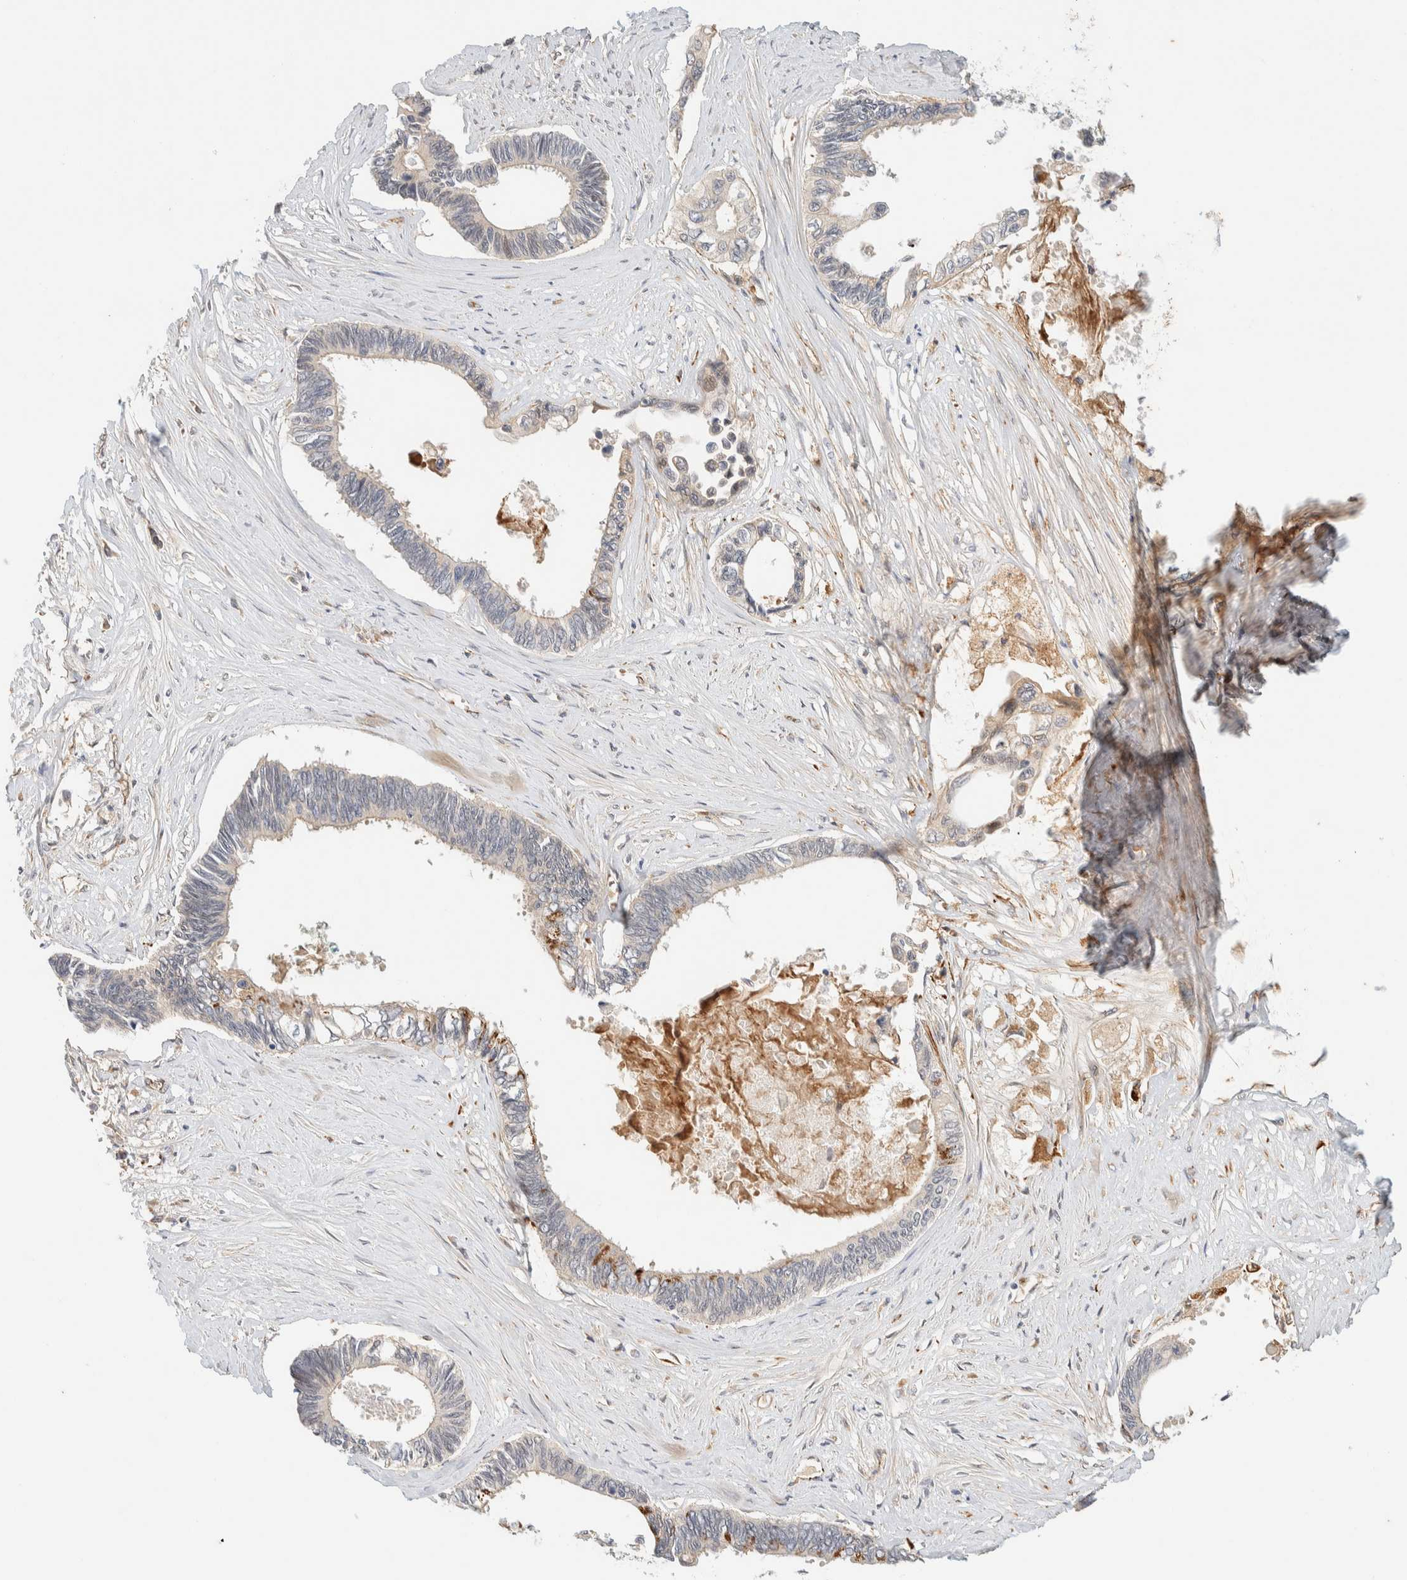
{"staining": {"intensity": "weak", "quantity": "<25%", "location": "cytoplasmic/membranous"}, "tissue": "pancreatic cancer", "cell_type": "Tumor cells", "image_type": "cancer", "snomed": [{"axis": "morphology", "description": "Adenocarcinoma, NOS"}, {"axis": "topography", "description": "Pancreas"}], "caption": "Pancreatic cancer was stained to show a protein in brown. There is no significant positivity in tumor cells. (Stains: DAB (3,3'-diaminobenzidine) IHC with hematoxylin counter stain, Microscopy: brightfield microscopy at high magnification).", "gene": "FAT1", "patient": {"sex": "female", "age": 70}}